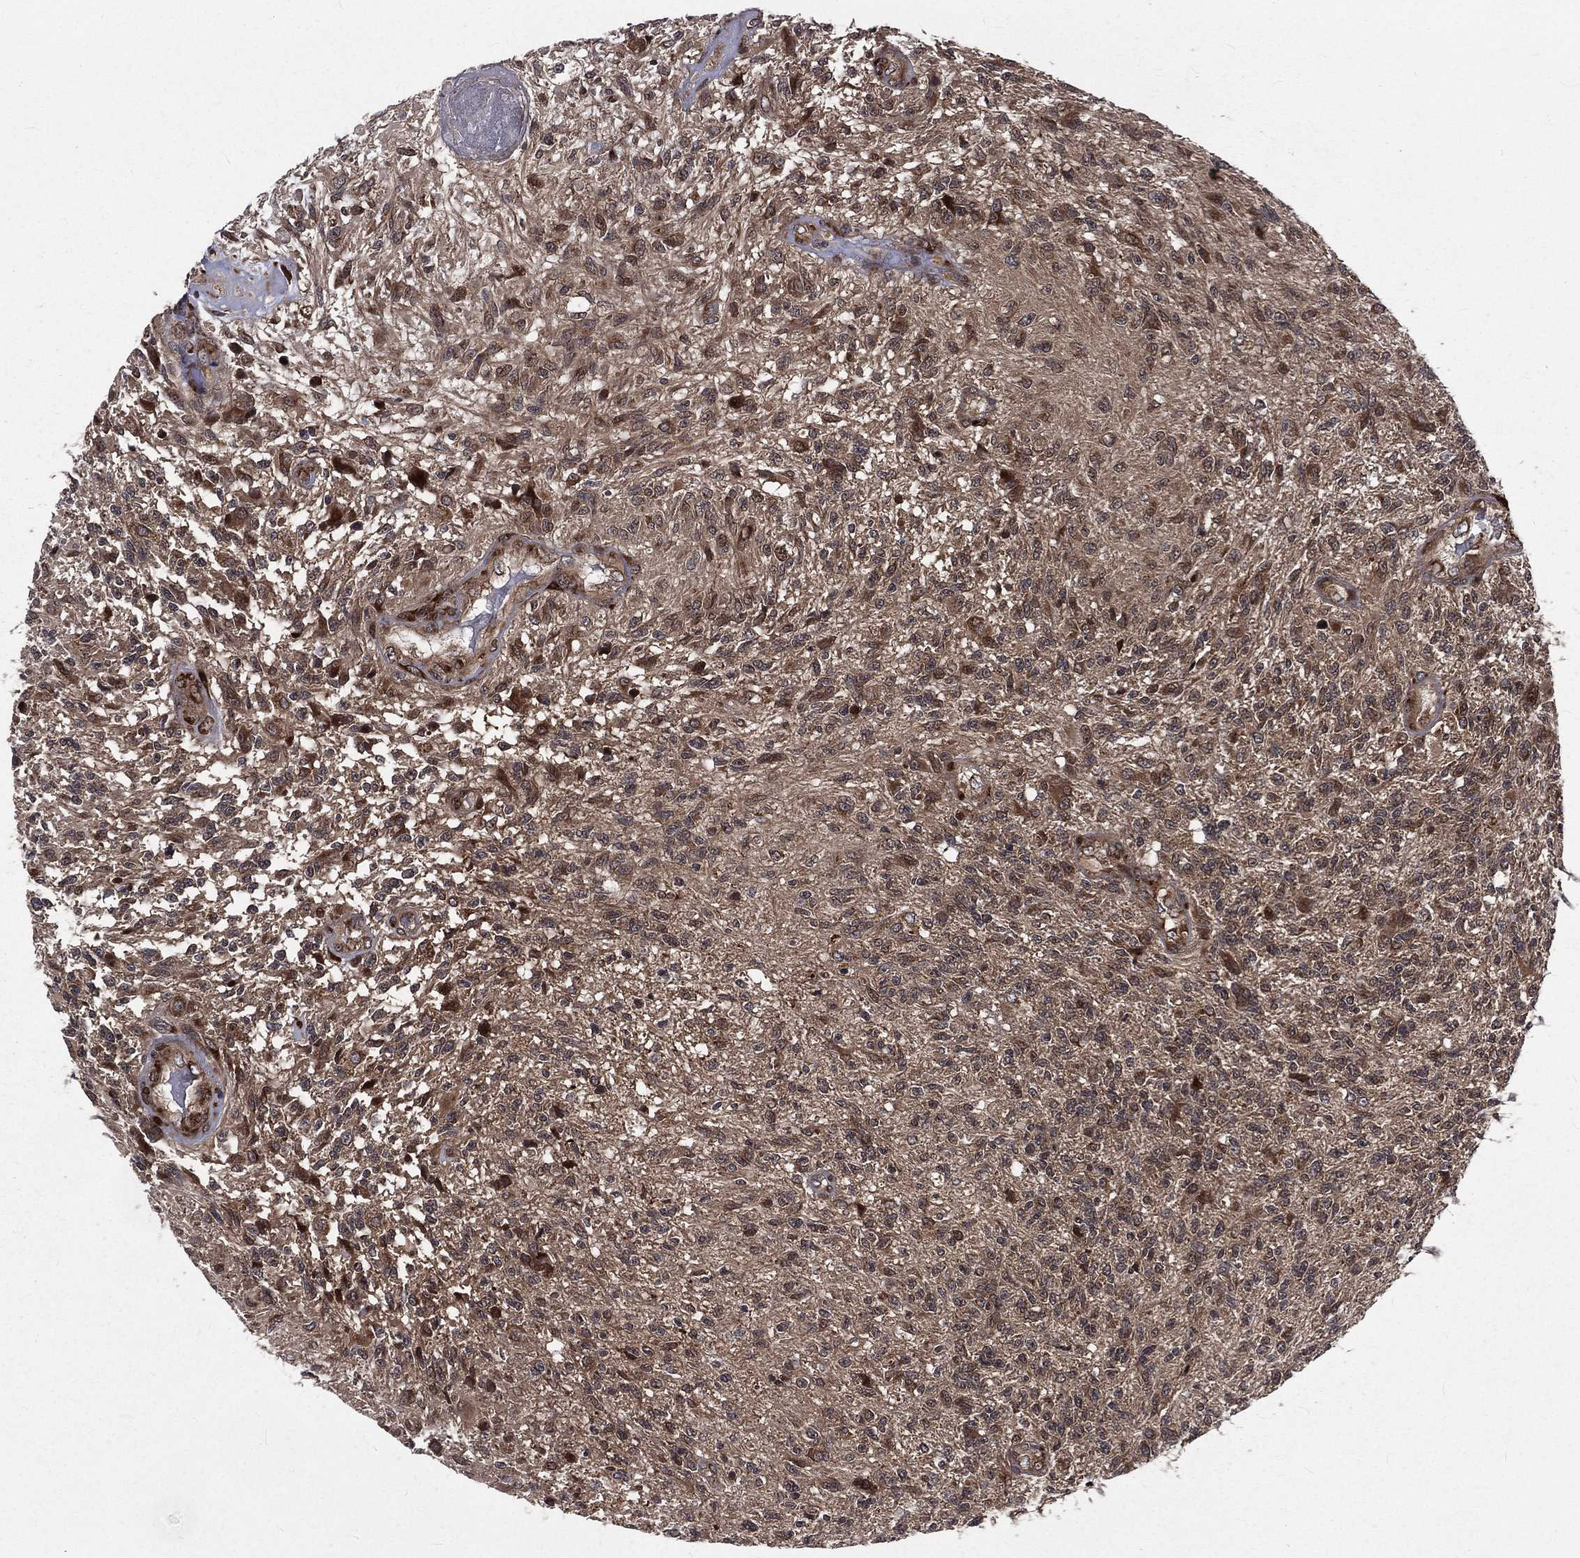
{"staining": {"intensity": "moderate", "quantity": "<25%", "location": "cytoplasmic/membranous"}, "tissue": "glioma", "cell_type": "Tumor cells", "image_type": "cancer", "snomed": [{"axis": "morphology", "description": "Glioma, malignant, High grade"}, {"axis": "topography", "description": "Brain"}], "caption": "A photomicrograph of human glioma stained for a protein shows moderate cytoplasmic/membranous brown staining in tumor cells. The staining was performed using DAB, with brown indicating positive protein expression. Nuclei are stained blue with hematoxylin.", "gene": "ARL3", "patient": {"sex": "male", "age": 56}}